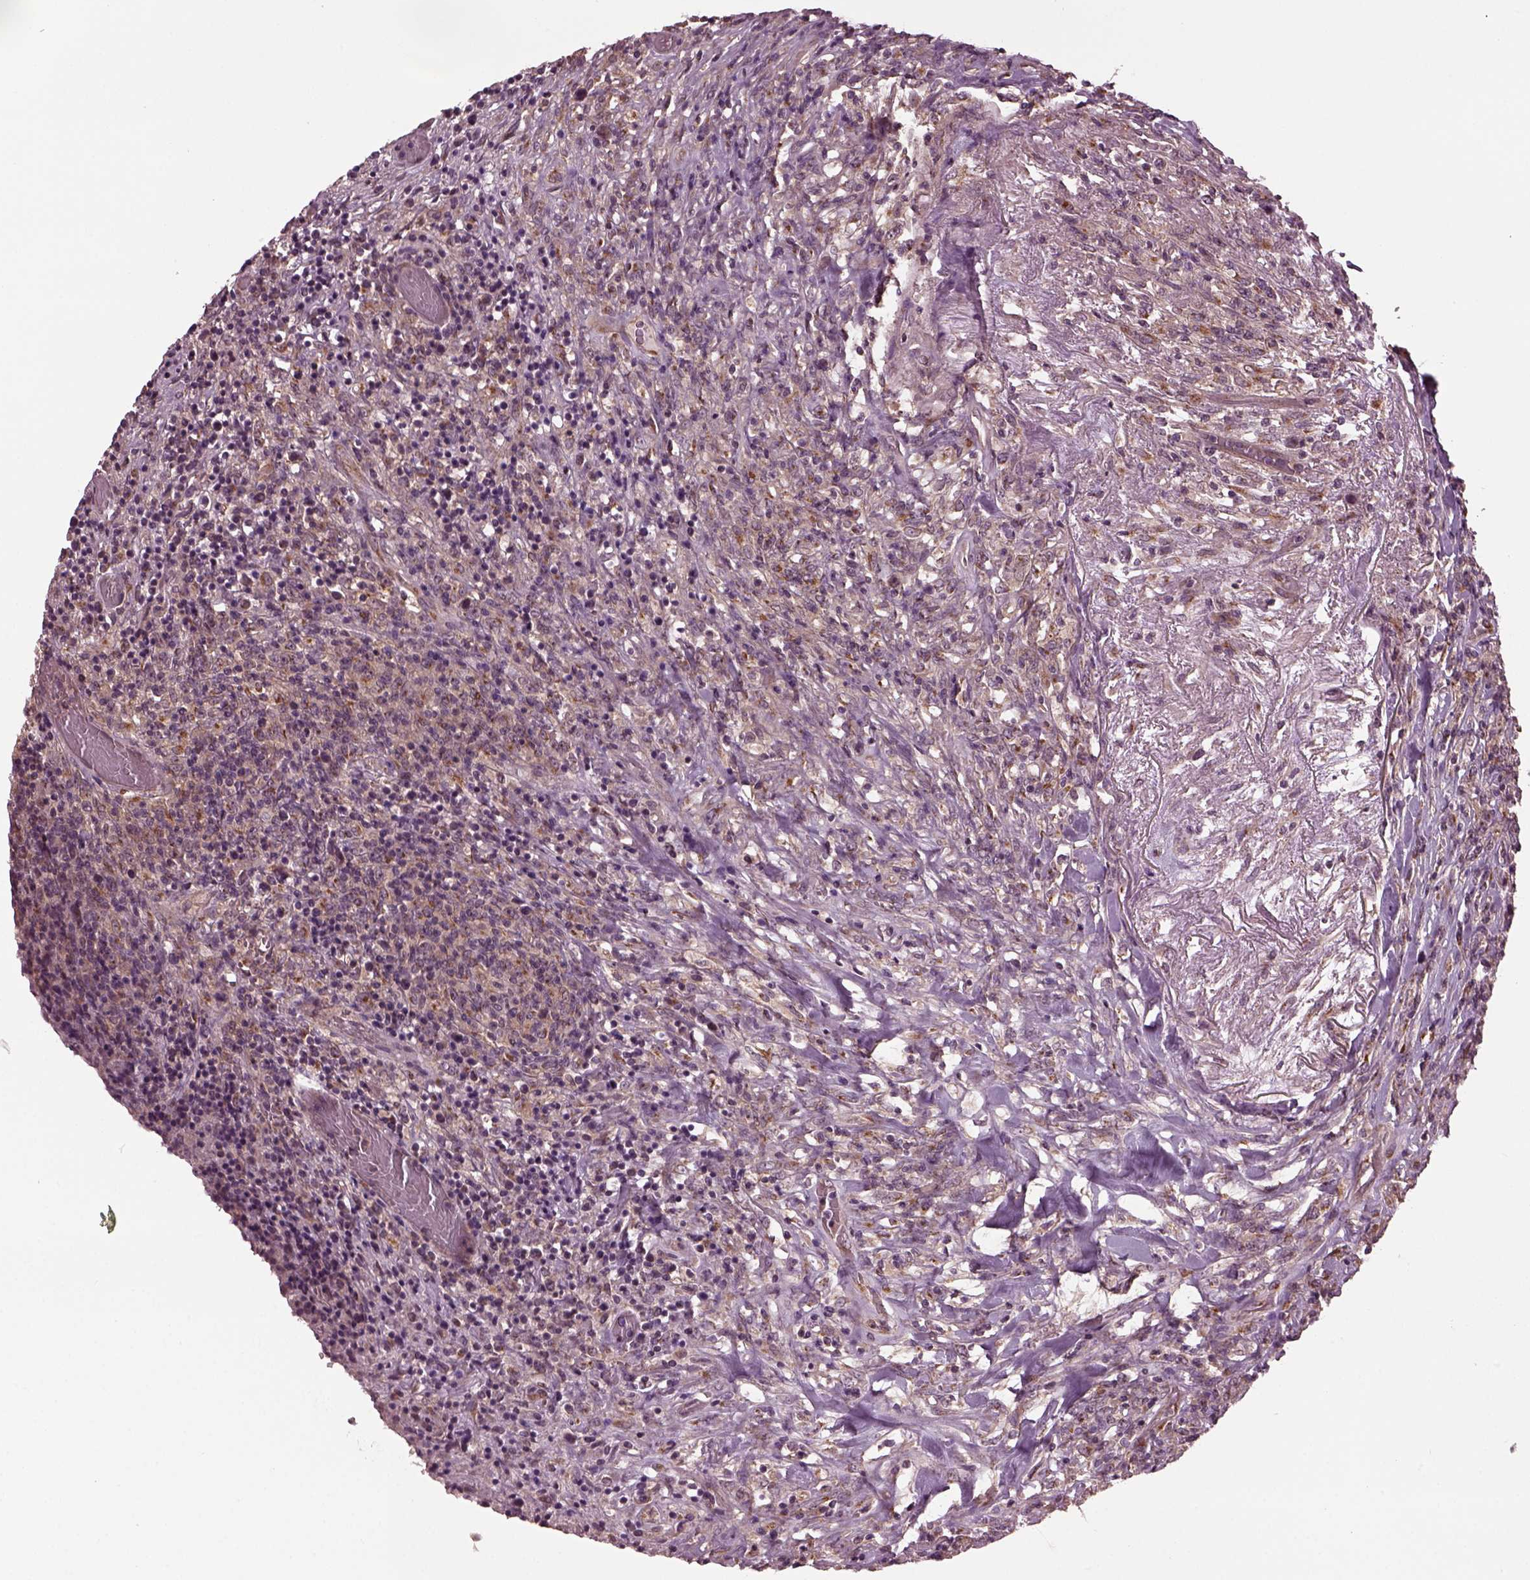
{"staining": {"intensity": "weak", "quantity": "<25%", "location": "cytoplasmic/membranous"}, "tissue": "lymphoma", "cell_type": "Tumor cells", "image_type": "cancer", "snomed": [{"axis": "morphology", "description": "Malignant lymphoma, non-Hodgkin's type, High grade"}, {"axis": "topography", "description": "Lung"}], "caption": "A high-resolution histopathology image shows immunohistochemistry (IHC) staining of high-grade malignant lymphoma, non-Hodgkin's type, which demonstrates no significant expression in tumor cells.", "gene": "RUFY3", "patient": {"sex": "male", "age": 79}}